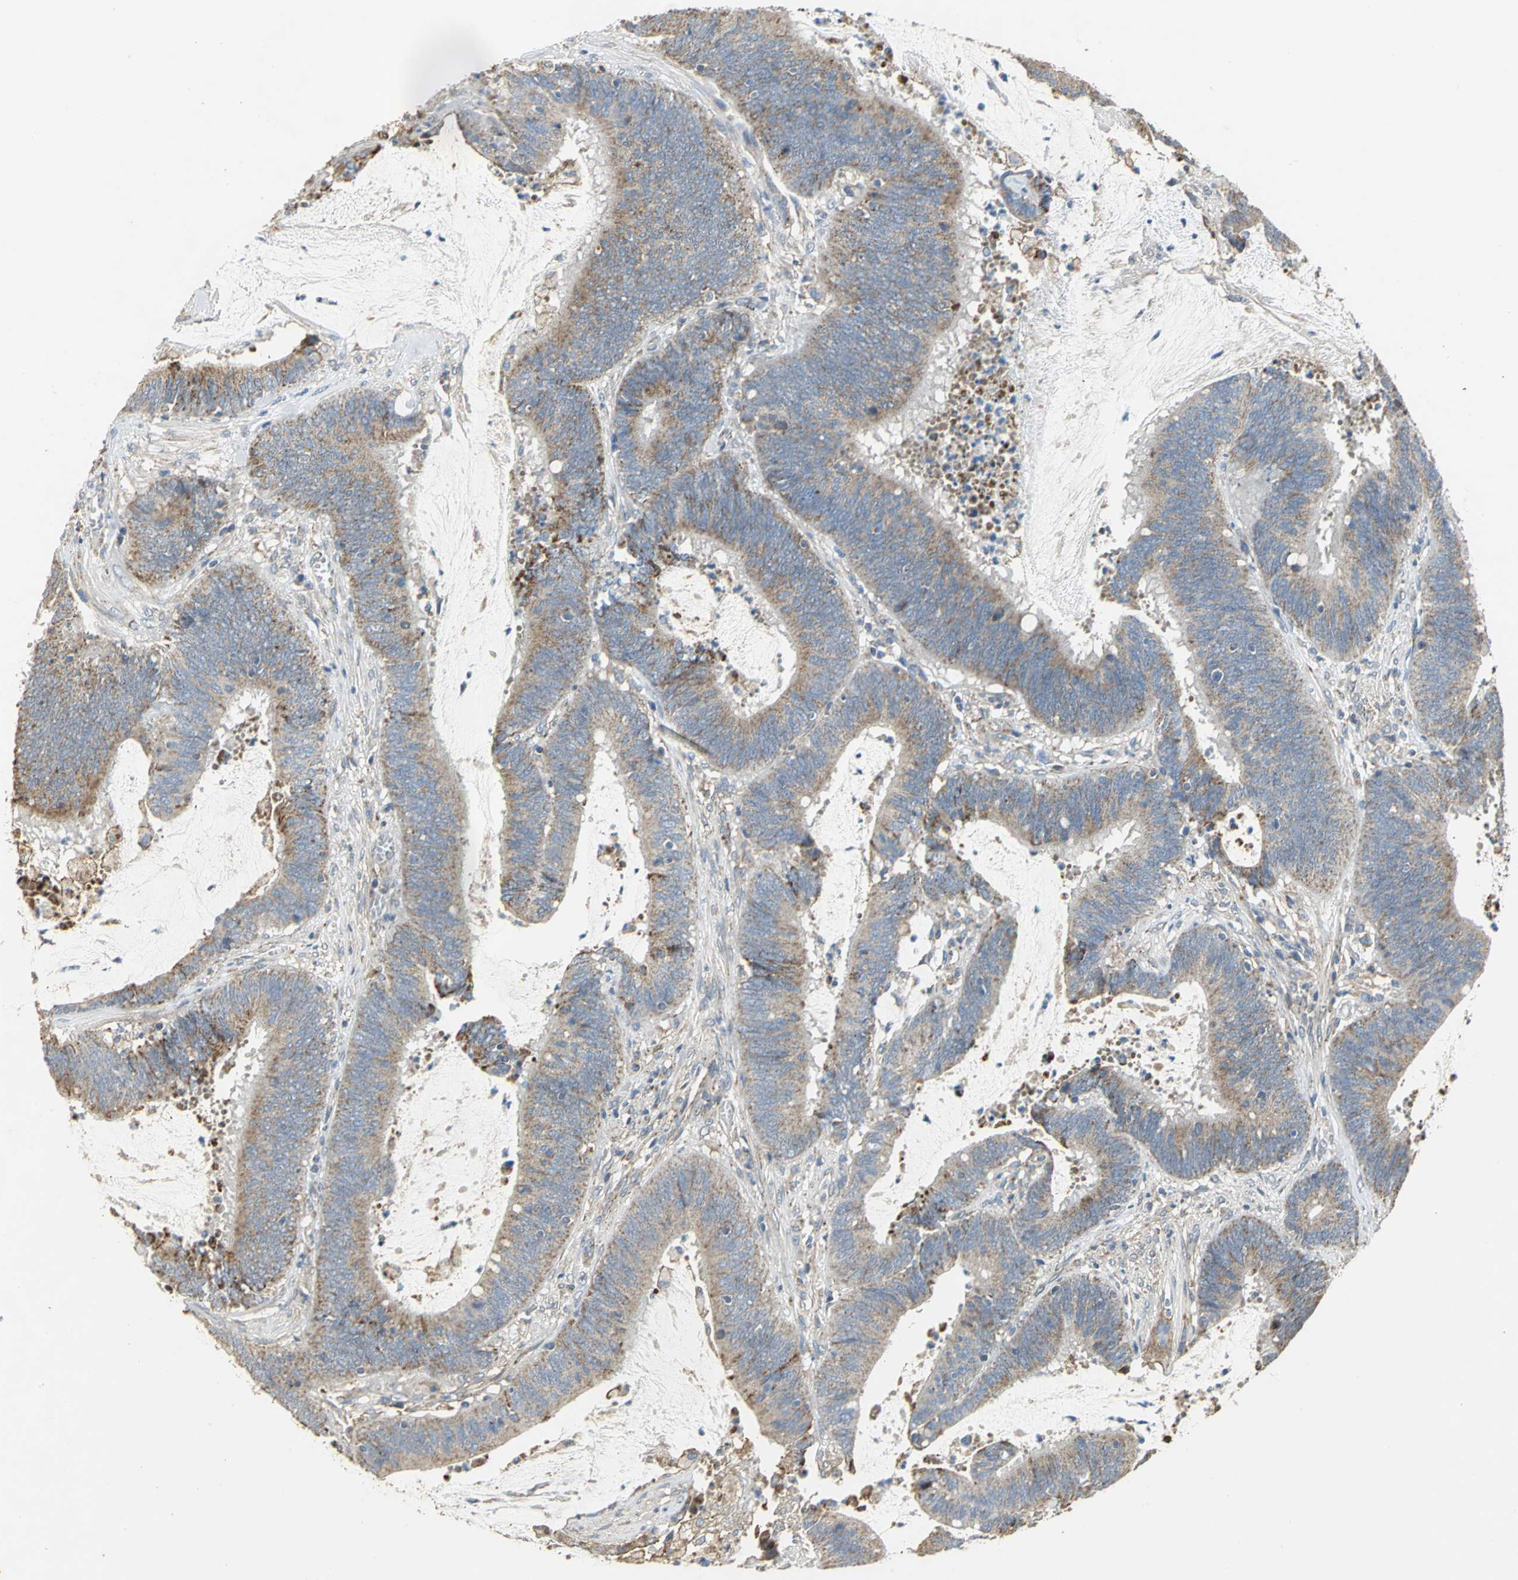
{"staining": {"intensity": "strong", "quantity": "25%-75%", "location": "cytoplasmic/membranous"}, "tissue": "colorectal cancer", "cell_type": "Tumor cells", "image_type": "cancer", "snomed": [{"axis": "morphology", "description": "Adenocarcinoma, NOS"}, {"axis": "topography", "description": "Rectum"}], "caption": "Colorectal cancer was stained to show a protein in brown. There is high levels of strong cytoplasmic/membranous staining in about 25%-75% of tumor cells. Nuclei are stained in blue.", "gene": "NDUFB5", "patient": {"sex": "female", "age": 66}}